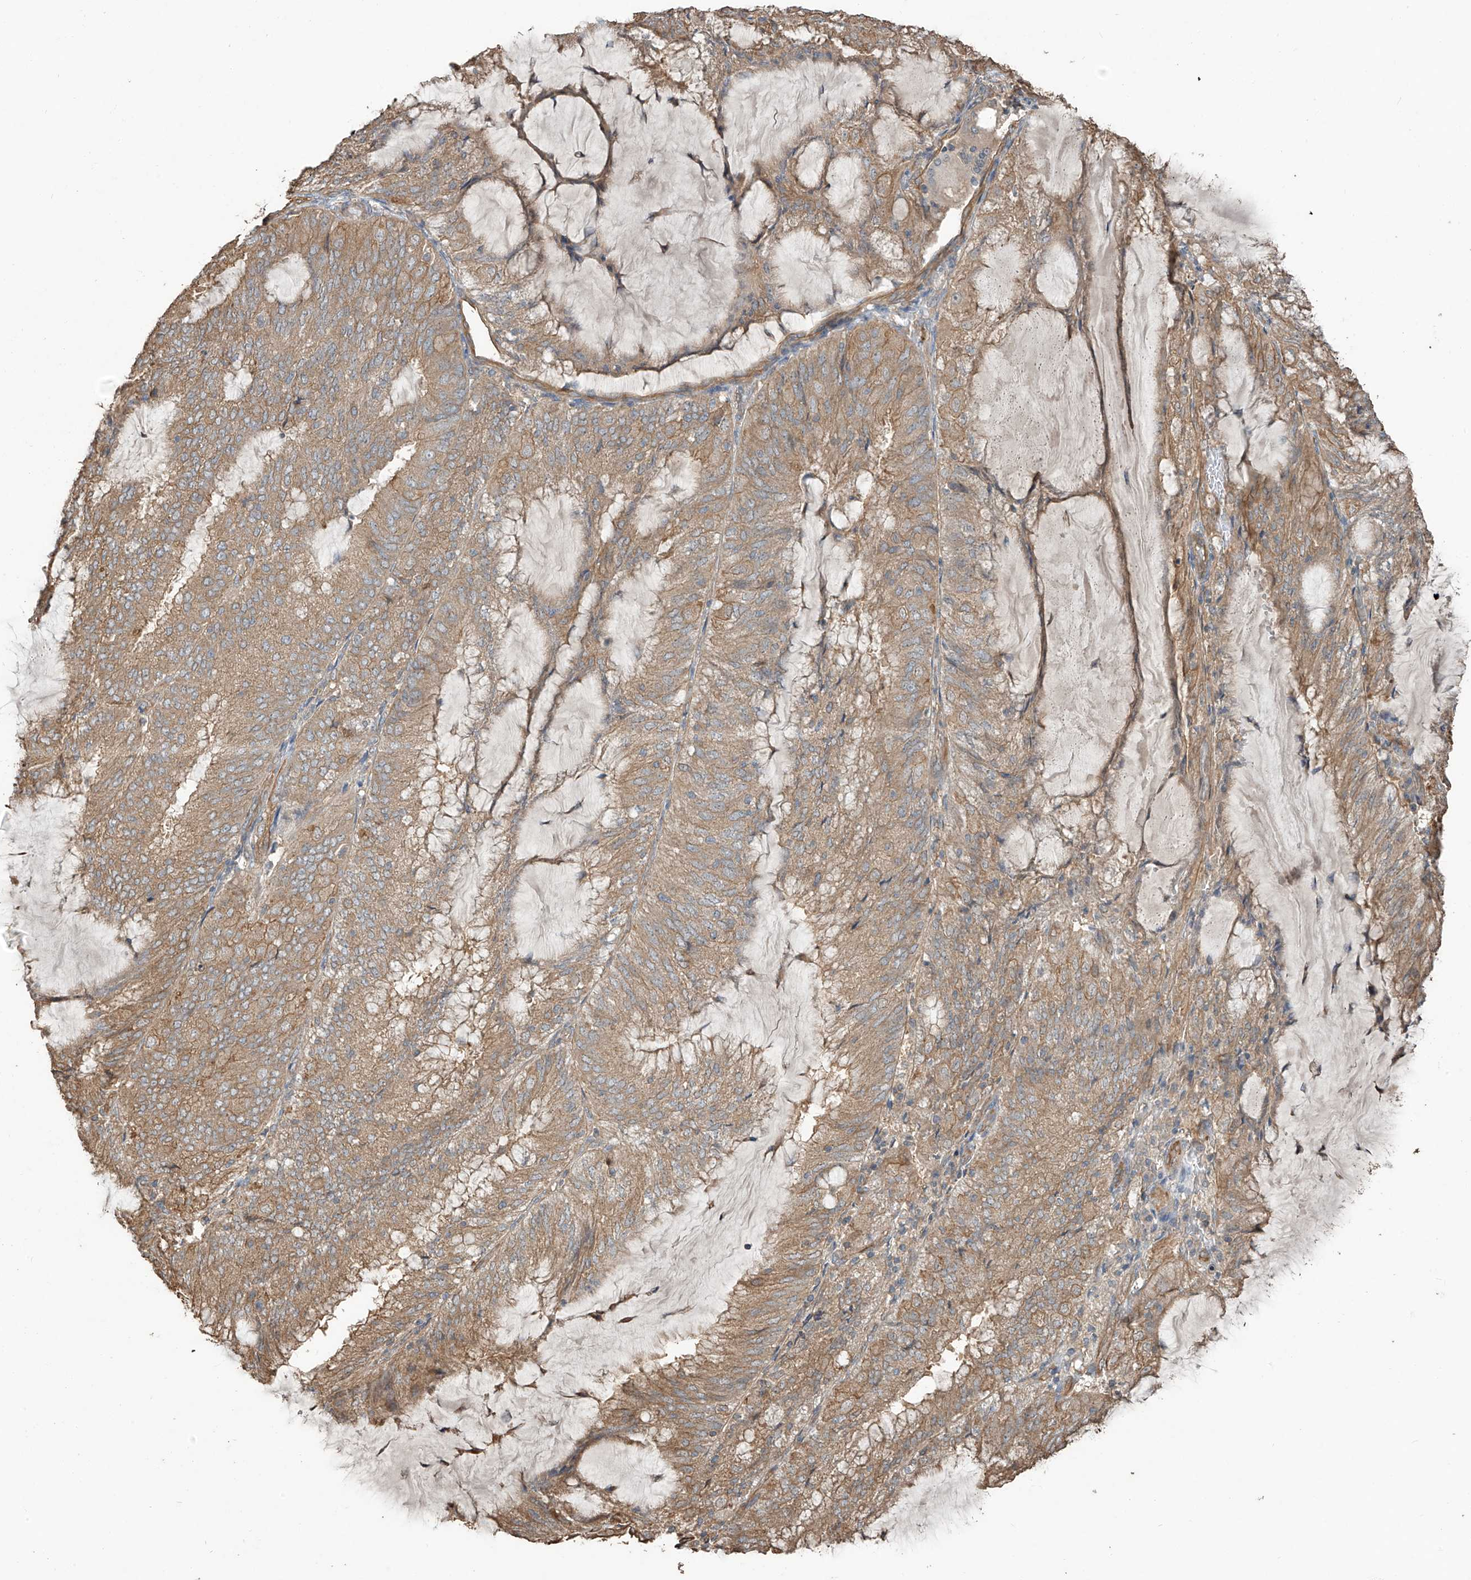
{"staining": {"intensity": "moderate", "quantity": ">75%", "location": "cytoplasmic/membranous"}, "tissue": "endometrial cancer", "cell_type": "Tumor cells", "image_type": "cancer", "snomed": [{"axis": "morphology", "description": "Adenocarcinoma, NOS"}, {"axis": "topography", "description": "Endometrium"}], "caption": "IHC of endometrial cancer (adenocarcinoma) exhibits medium levels of moderate cytoplasmic/membranous staining in about >75% of tumor cells.", "gene": "AGBL5", "patient": {"sex": "female", "age": 81}}